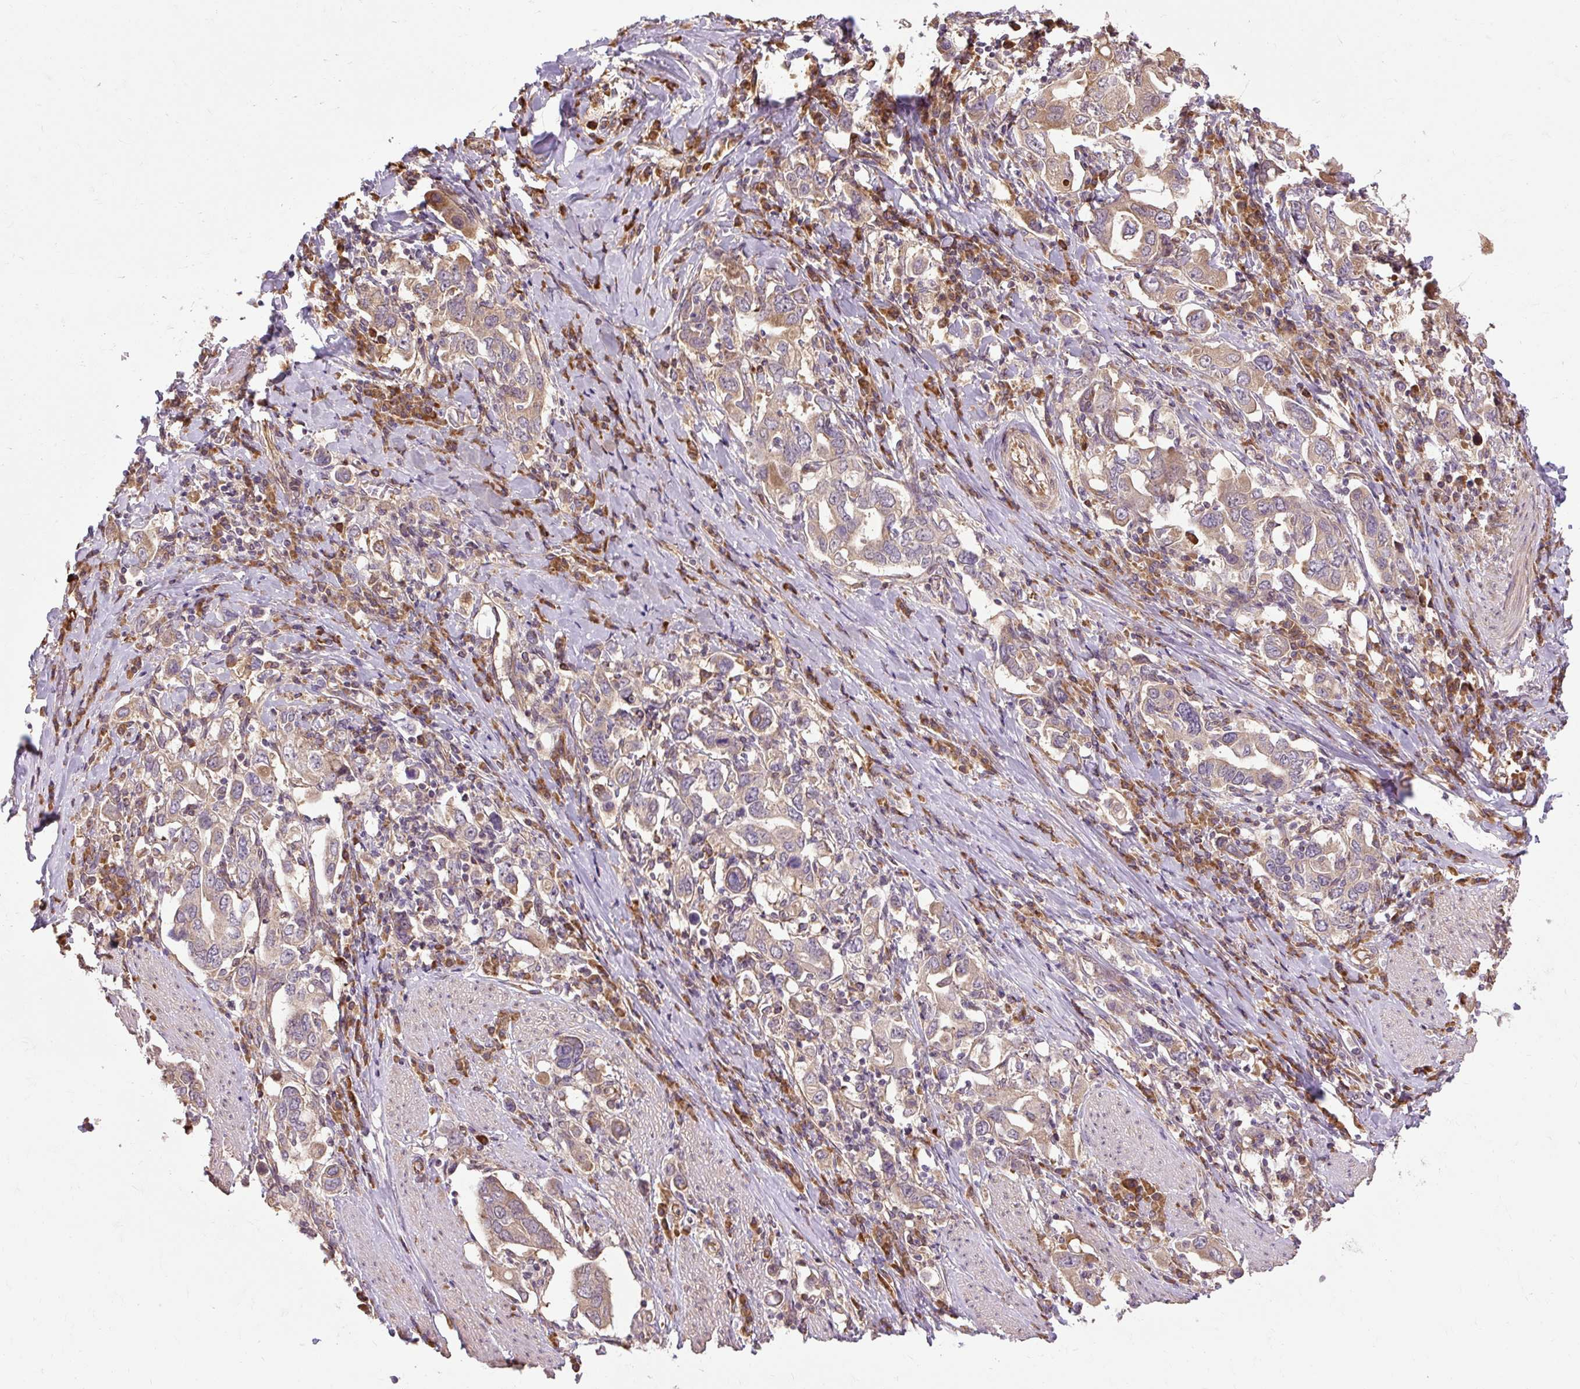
{"staining": {"intensity": "weak", "quantity": ">75%", "location": "cytoplasmic/membranous"}, "tissue": "stomach cancer", "cell_type": "Tumor cells", "image_type": "cancer", "snomed": [{"axis": "morphology", "description": "Adenocarcinoma, NOS"}, {"axis": "topography", "description": "Stomach, upper"}, {"axis": "topography", "description": "Stomach"}], "caption": "Adenocarcinoma (stomach) stained for a protein (brown) shows weak cytoplasmic/membranous positive expression in approximately >75% of tumor cells.", "gene": "FLRT1", "patient": {"sex": "male", "age": 62}}